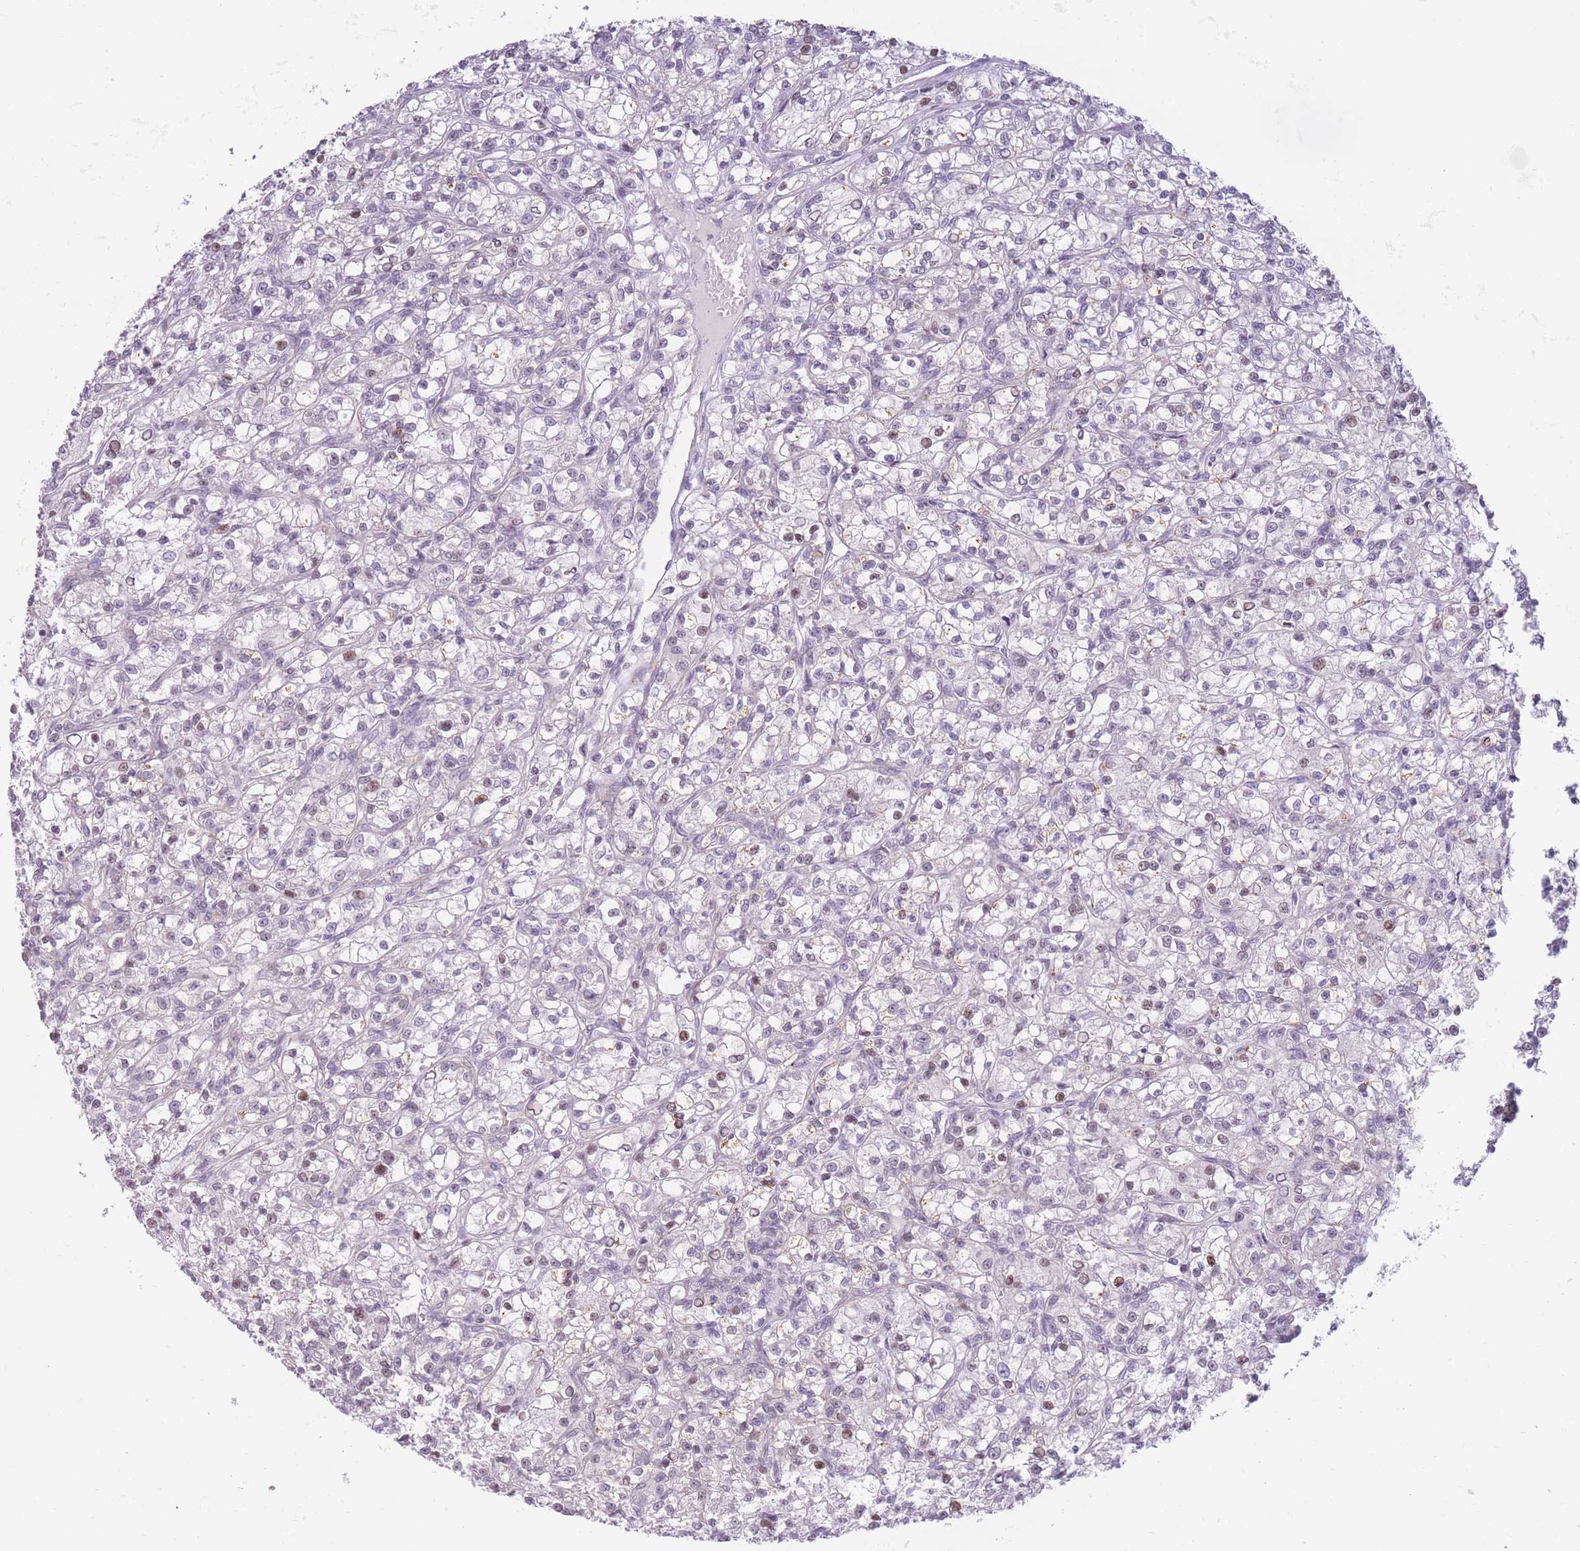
{"staining": {"intensity": "moderate", "quantity": "<25%", "location": "nuclear"}, "tissue": "renal cancer", "cell_type": "Tumor cells", "image_type": "cancer", "snomed": [{"axis": "morphology", "description": "Adenocarcinoma, NOS"}, {"axis": "topography", "description": "Kidney"}], "caption": "Immunohistochemistry (DAB (3,3'-diaminobenzidine)) staining of human adenocarcinoma (renal) demonstrates moderate nuclear protein positivity in about <25% of tumor cells. Immunohistochemistry stains the protein in brown and the nuclei are stained blue.", "gene": "ZNF439", "patient": {"sex": "female", "age": 59}}